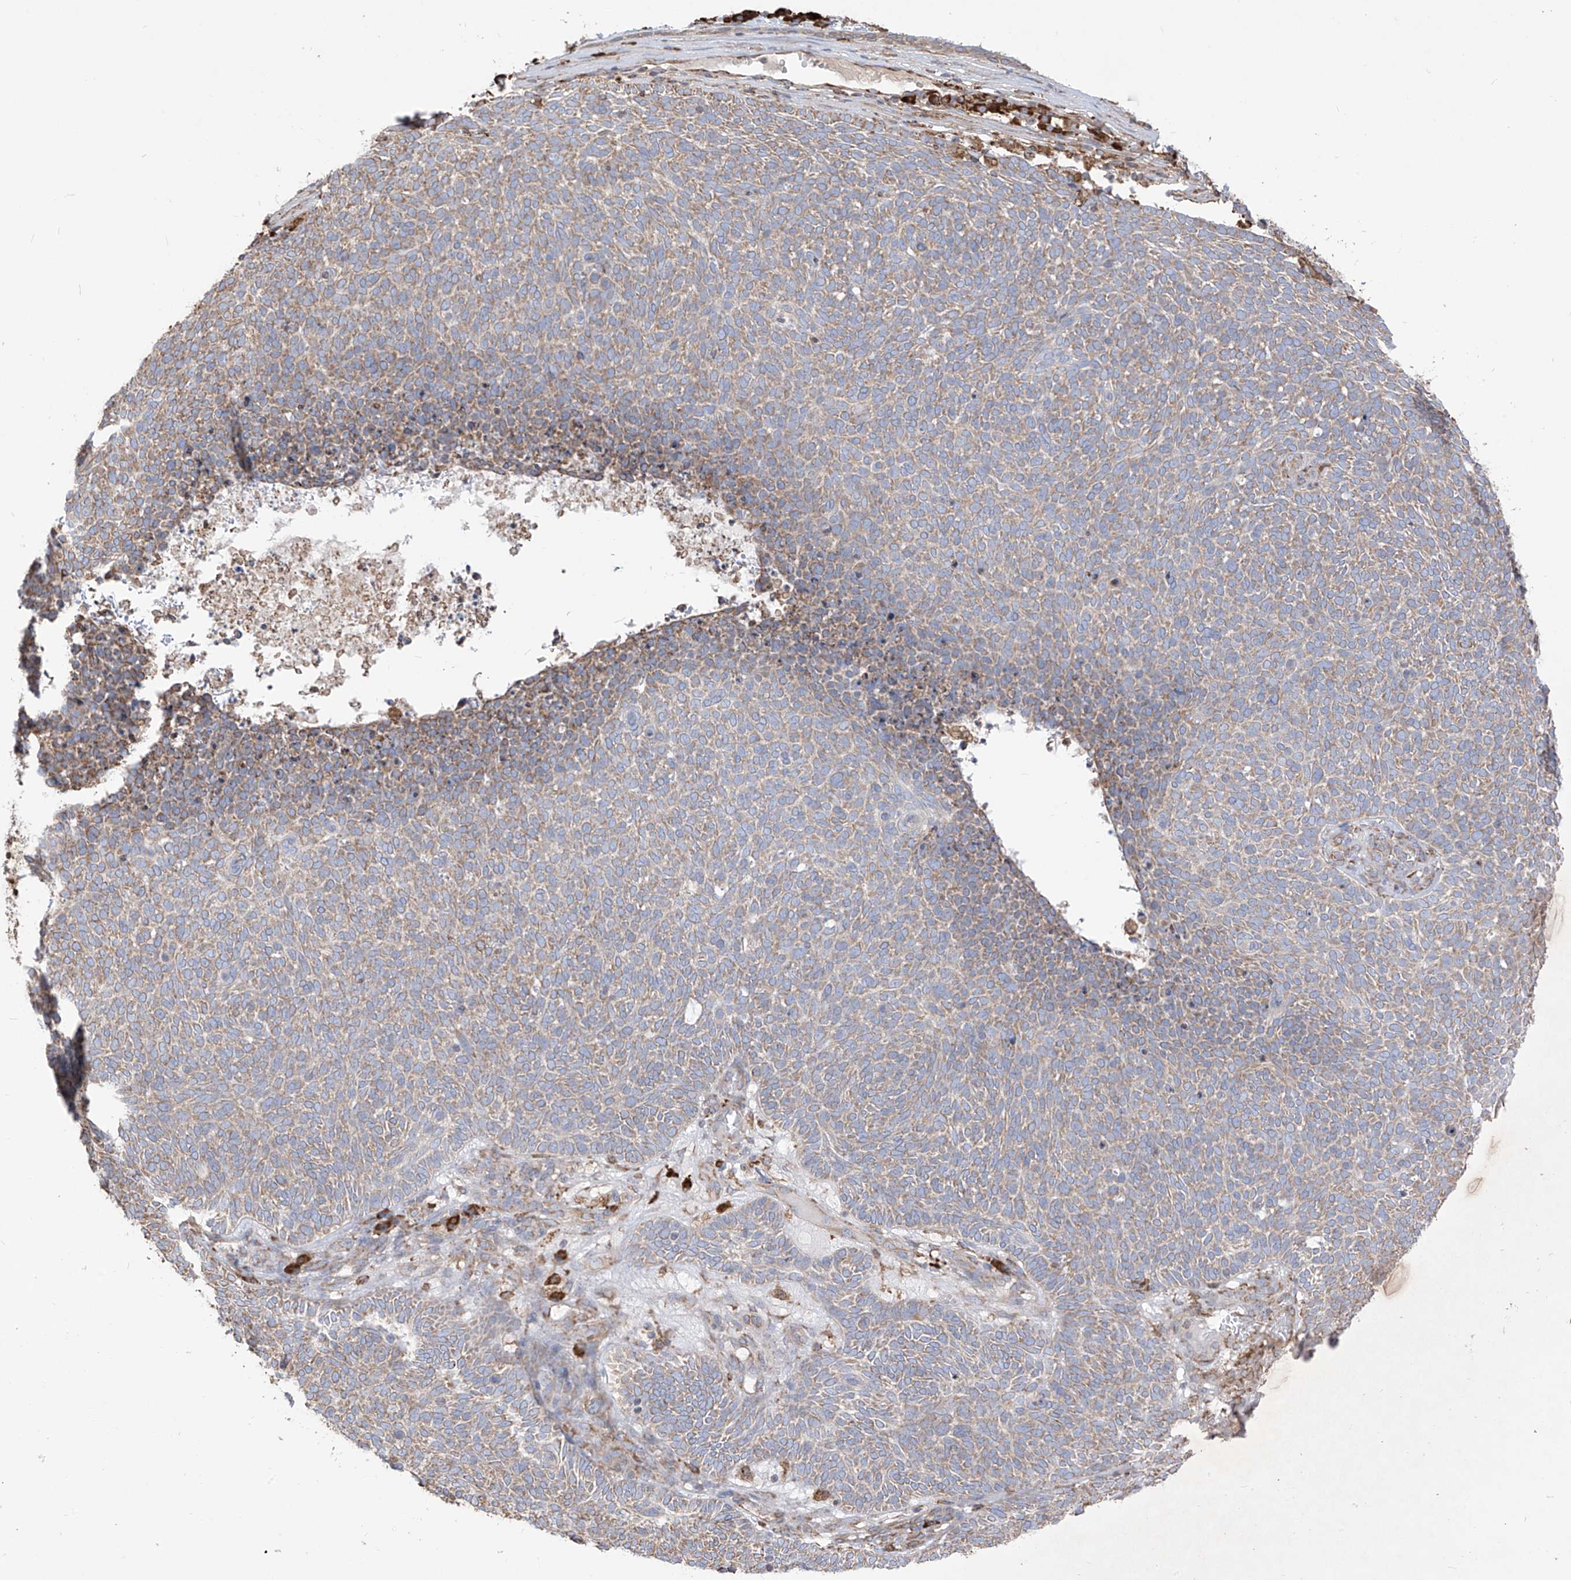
{"staining": {"intensity": "weak", "quantity": ">75%", "location": "cytoplasmic/membranous"}, "tissue": "skin cancer", "cell_type": "Tumor cells", "image_type": "cancer", "snomed": [{"axis": "morphology", "description": "Squamous cell carcinoma, NOS"}, {"axis": "topography", "description": "Skin"}], "caption": "Skin cancer (squamous cell carcinoma) stained for a protein (brown) shows weak cytoplasmic/membranous positive positivity in about >75% of tumor cells.", "gene": "PDIA6", "patient": {"sex": "female", "age": 90}}